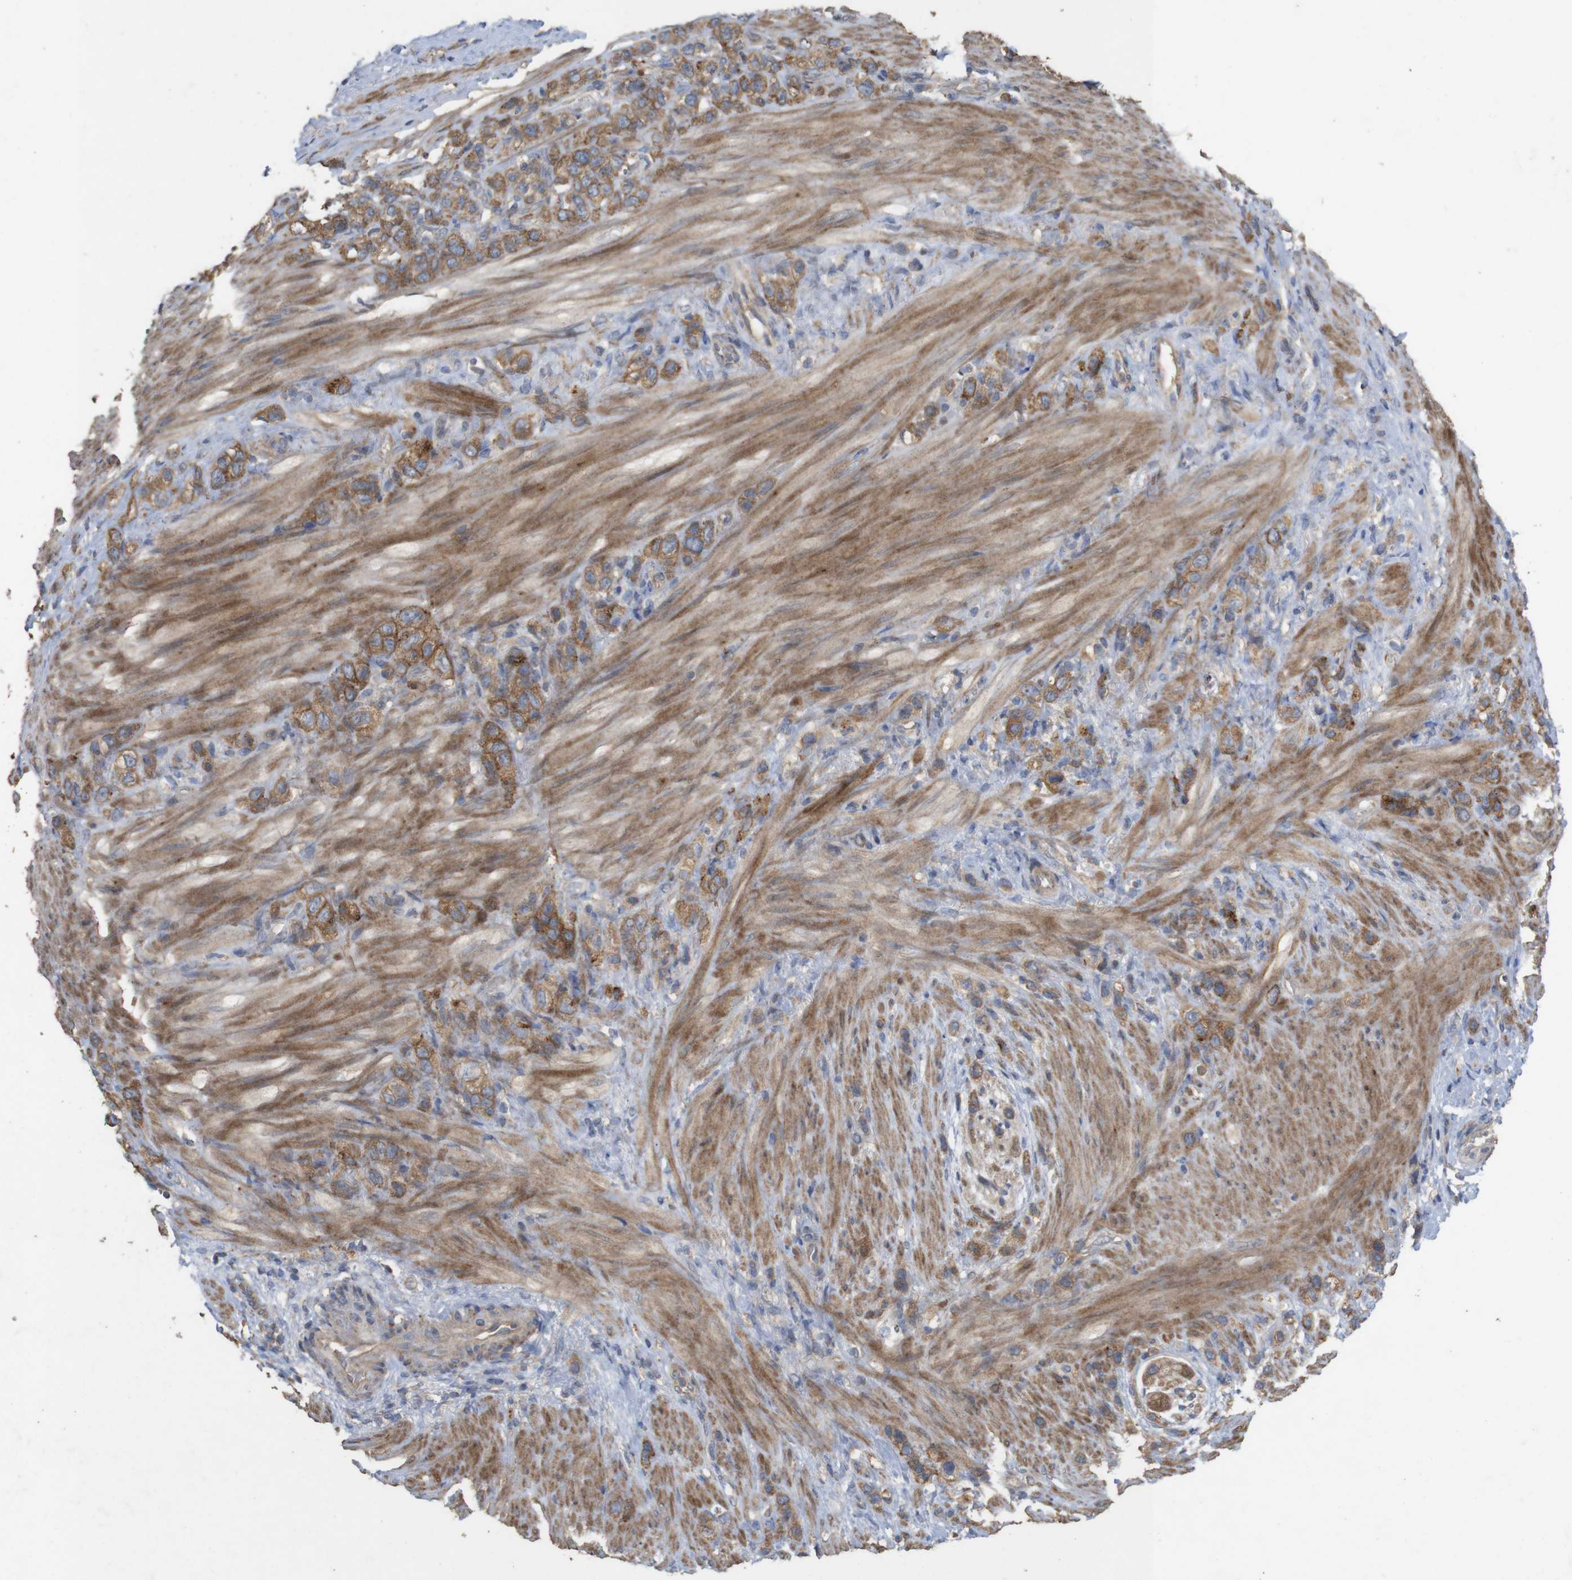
{"staining": {"intensity": "moderate", "quantity": ">75%", "location": "cytoplasmic/membranous"}, "tissue": "stomach cancer", "cell_type": "Tumor cells", "image_type": "cancer", "snomed": [{"axis": "morphology", "description": "Adenocarcinoma, NOS"}, {"axis": "morphology", "description": "Adenocarcinoma, High grade"}, {"axis": "topography", "description": "Stomach, upper"}, {"axis": "topography", "description": "Stomach, lower"}], "caption": "The image reveals a brown stain indicating the presence of a protein in the cytoplasmic/membranous of tumor cells in stomach adenocarcinoma. The staining was performed using DAB (3,3'-diaminobenzidine), with brown indicating positive protein expression. Nuclei are stained blue with hematoxylin.", "gene": "KCNS3", "patient": {"sex": "female", "age": 65}}